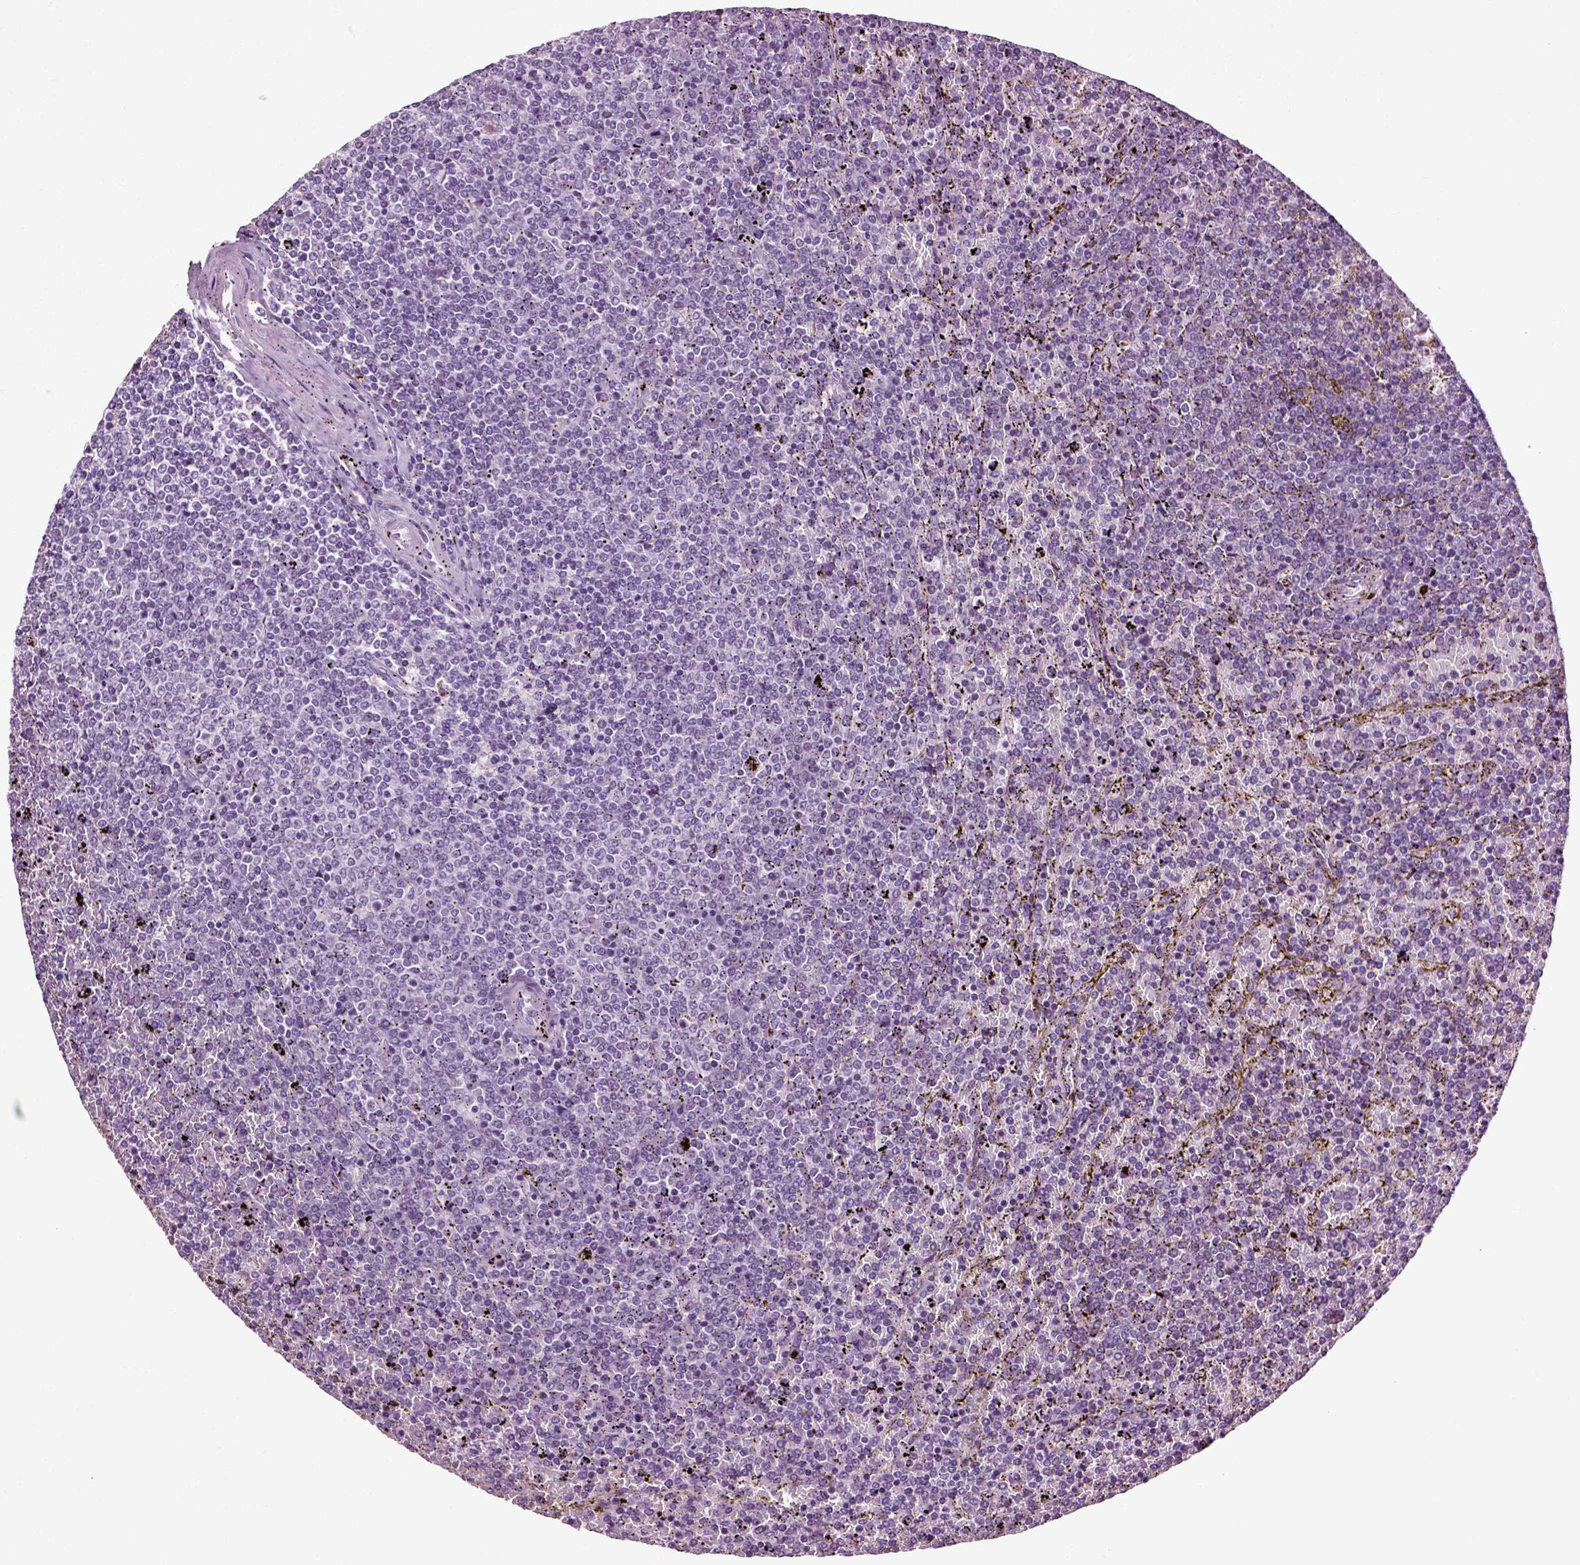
{"staining": {"intensity": "negative", "quantity": "none", "location": "none"}, "tissue": "lymphoma", "cell_type": "Tumor cells", "image_type": "cancer", "snomed": [{"axis": "morphology", "description": "Malignant lymphoma, non-Hodgkin's type, Low grade"}, {"axis": "topography", "description": "Spleen"}], "caption": "There is no significant positivity in tumor cells of malignant lymphoma, non-Hodgkin's type (low-grade).", "gene": "DNAH10", "patient": {"sex": "female", "age": 77}}